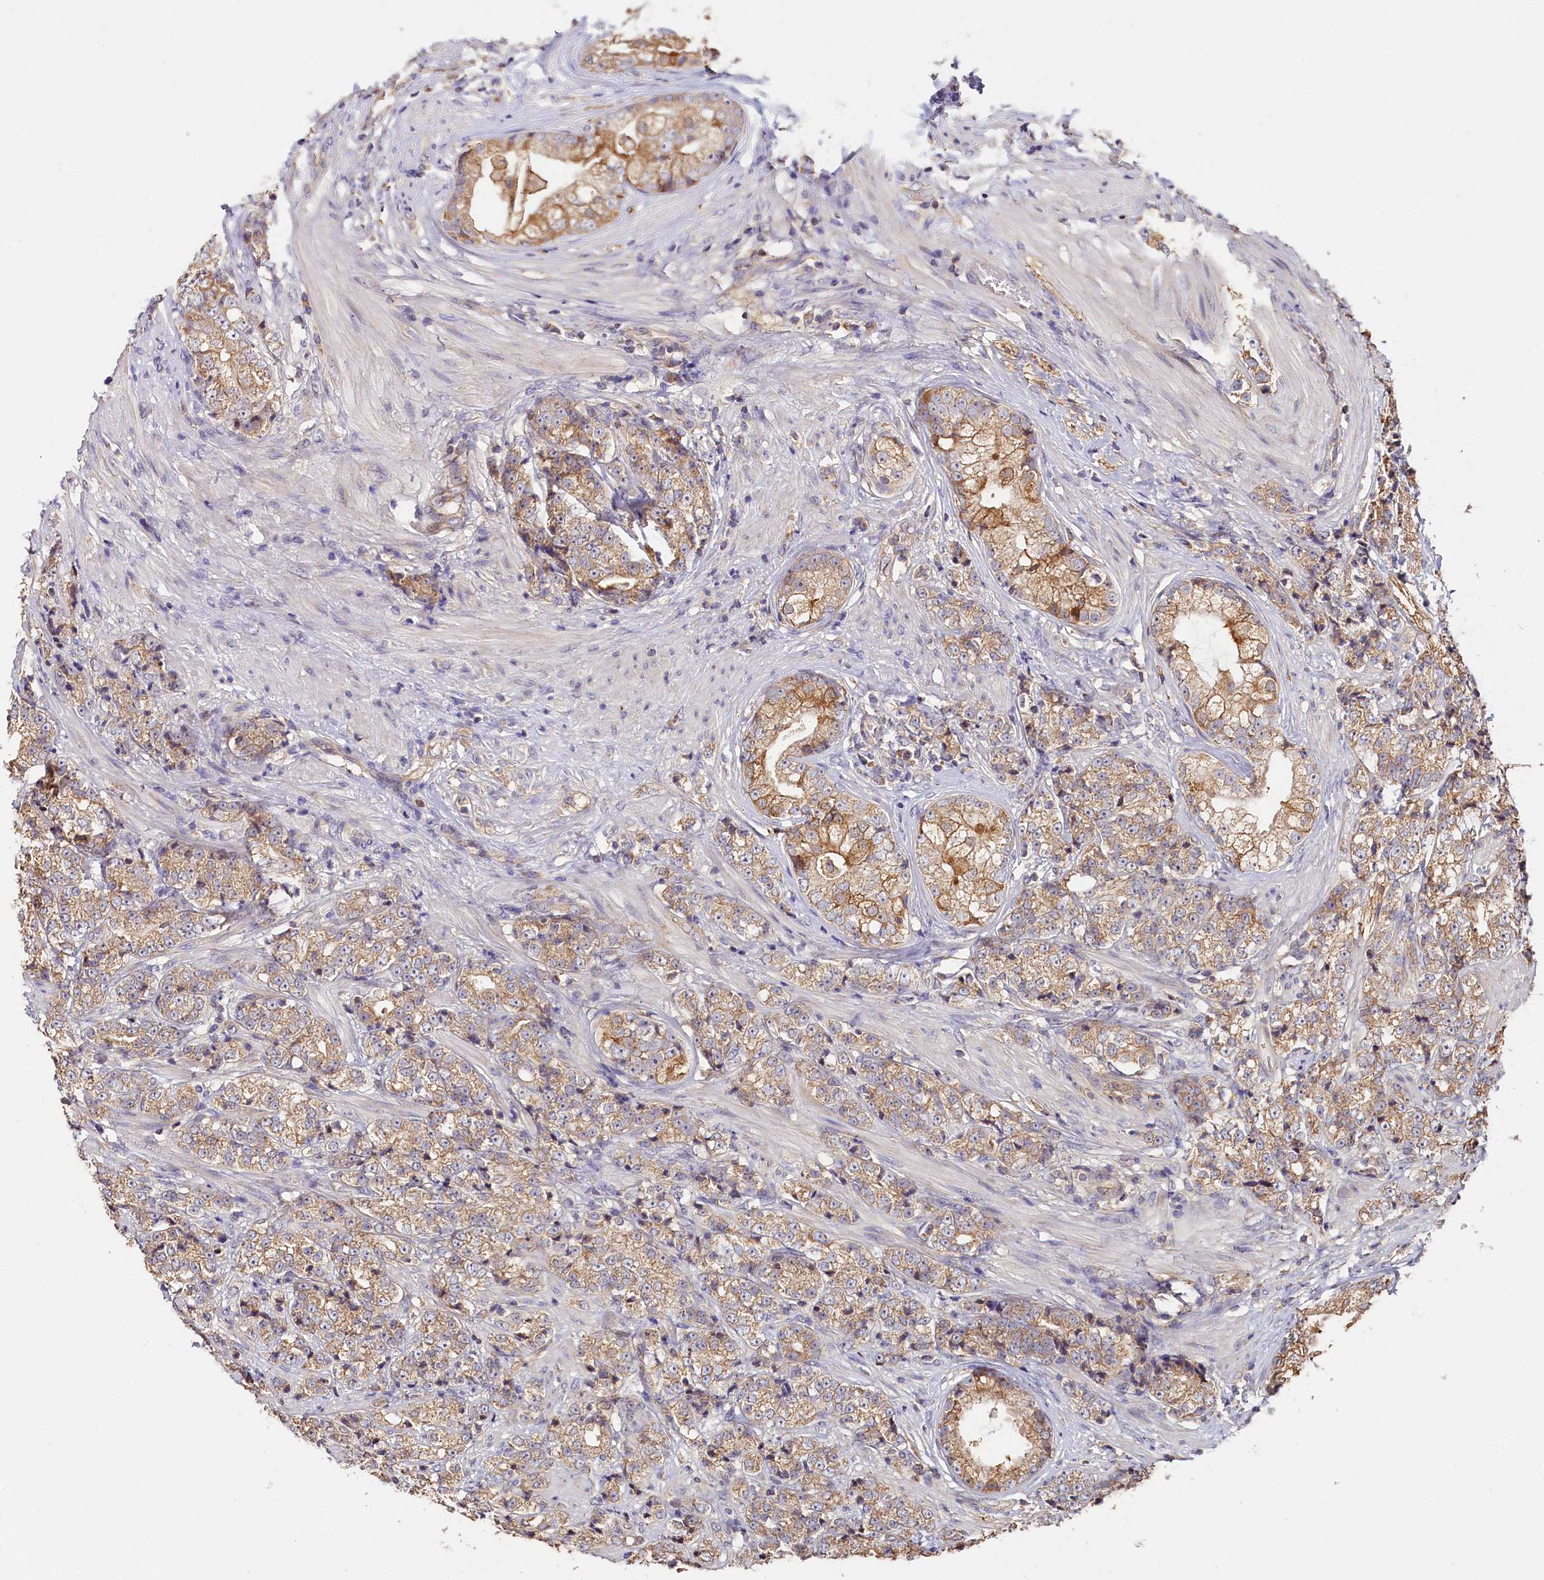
{"staining": {"intensity": "moderate", "quantity": ">75%", "location": "cytoplasmic/membranous"}, "tissue": "prostate cancer", "cell_type": "Tumor cells", "image_type": "cancer", "snomed": [{"axis": "morphology", "description": "Adenocarcinoma, High grade"}, {"axis": "topography", "description": "Prostate"}], "caption": "Immunohistochemistry of prostate adenocarcinoma (high-grade) reveals medium levels of moderate cytoplasmic/membranous expression in about >75% of tumor cells.", "gene": "KATNB1", "patient": {"sex": "male", "age": 69}}